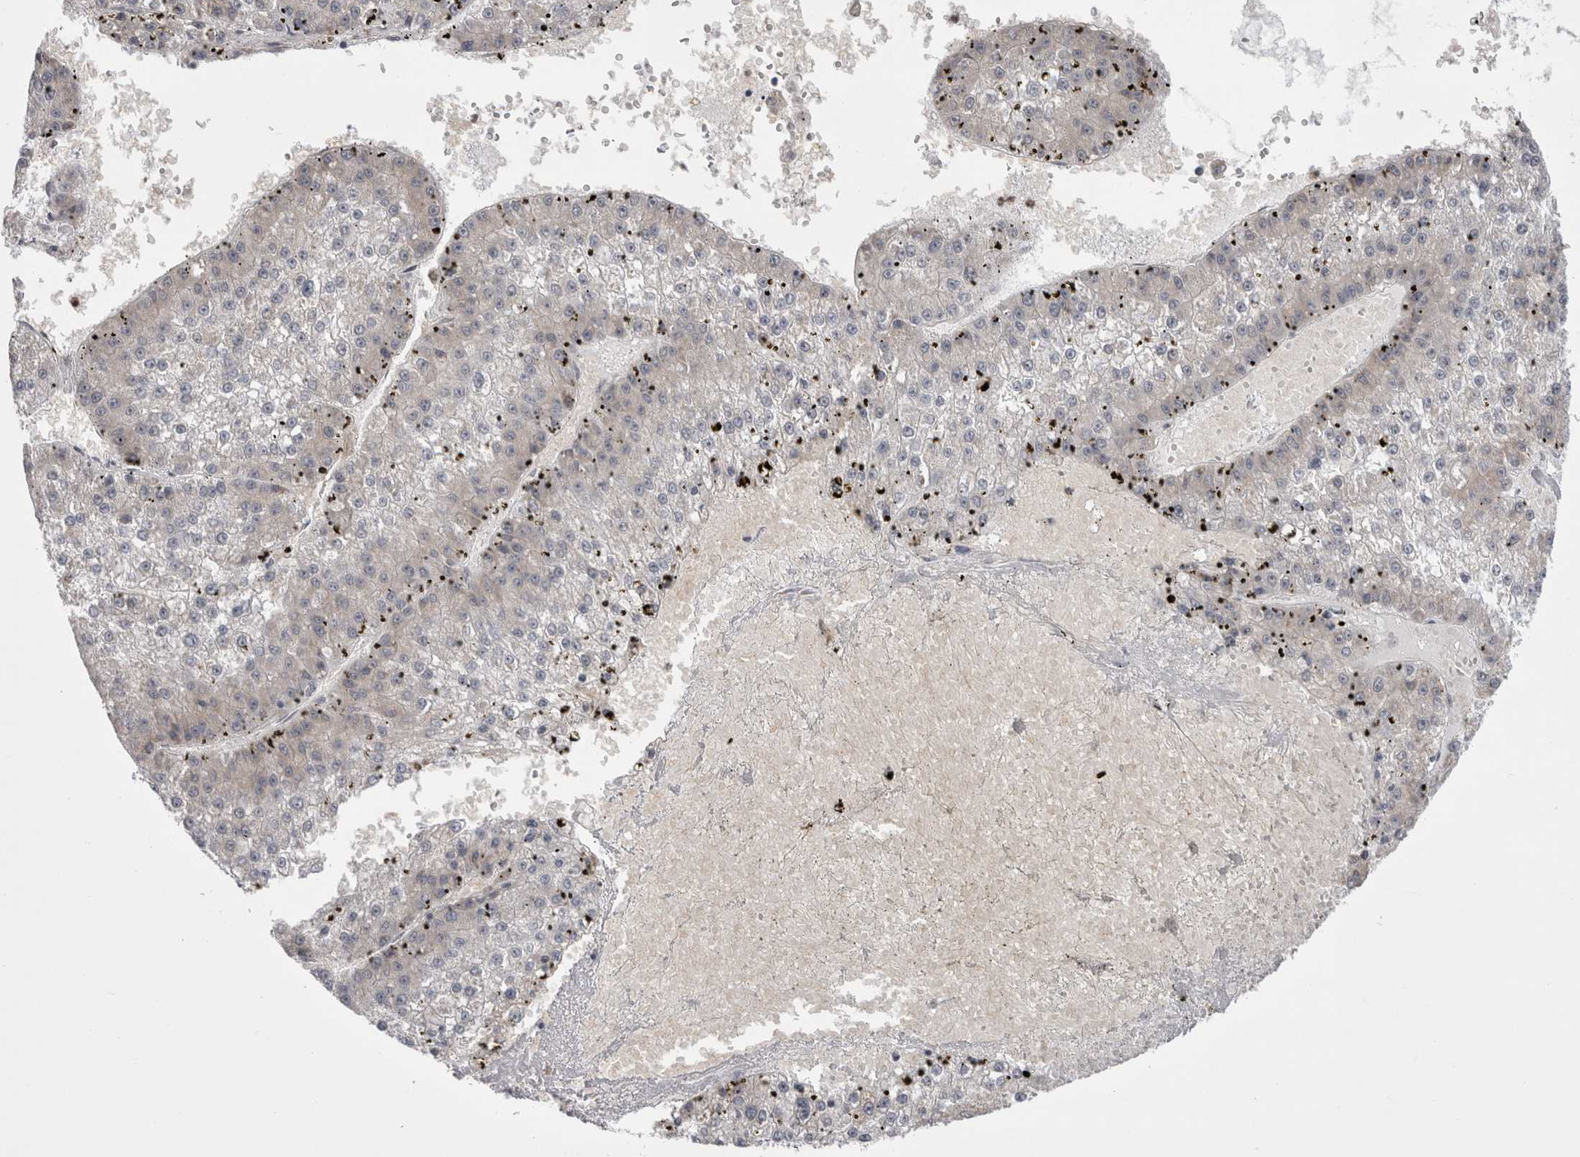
{"staining": {"intensity": "weak", "quantity": "<25%", "location": "cytoplasmic/membranous"}, "tissue": "liver cancer", "cell_type": "Tumor cells", "image_type": "cancer", "snomed": [{"axis": "morphology", "description": "Carcinoma, Hepatocellular, NOS"}, {"axis": "topography", "description": "Liver"}], "caption": "A high-resolution image shows immunohistochemistry (IHC) staining of hepatocellular carcinoma (liver), which shows no significant expression in tumor cells. Nuclei are stained in blue.", "gene": "CHIC2", "patient": {"sex": "female", "age": 73}}